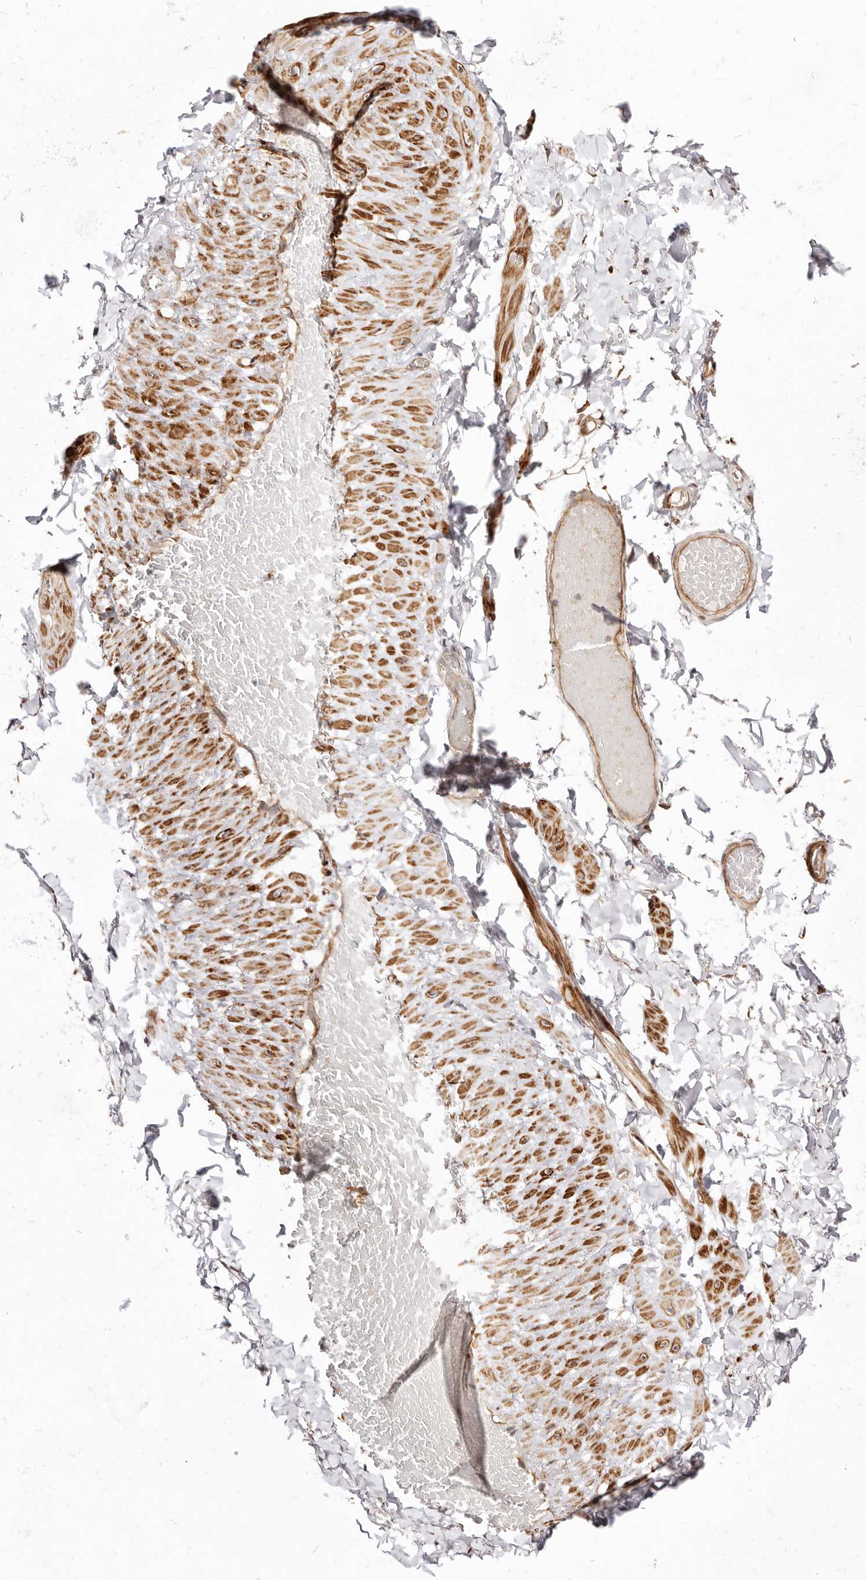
{"staining": {"intensity": "weak", "quantity": ">75%", "location": "cytoplasmic/membranous"}, "tissue": "adipose tissue", "cell_type": "Adipocytes", "image_type": "normal", "snomed": [{"axis": "morphology", "description": "Normal tissue, NOS"}, {"axis": "topography", "description": "Adipose tissue"}, {"axis": "topography", "description": "Vascular tissue"}, {"axis": "topography", "description": "Peripheral nerve tissue"}], "caption": "Immunohistochemistry of benign human adipose tissue shows low levels of weak cytoplasmic/membranous staining in about >75% of adipocytes.", "gene": "MAPK1", "patient": {"sex": "male", "age": 25}}